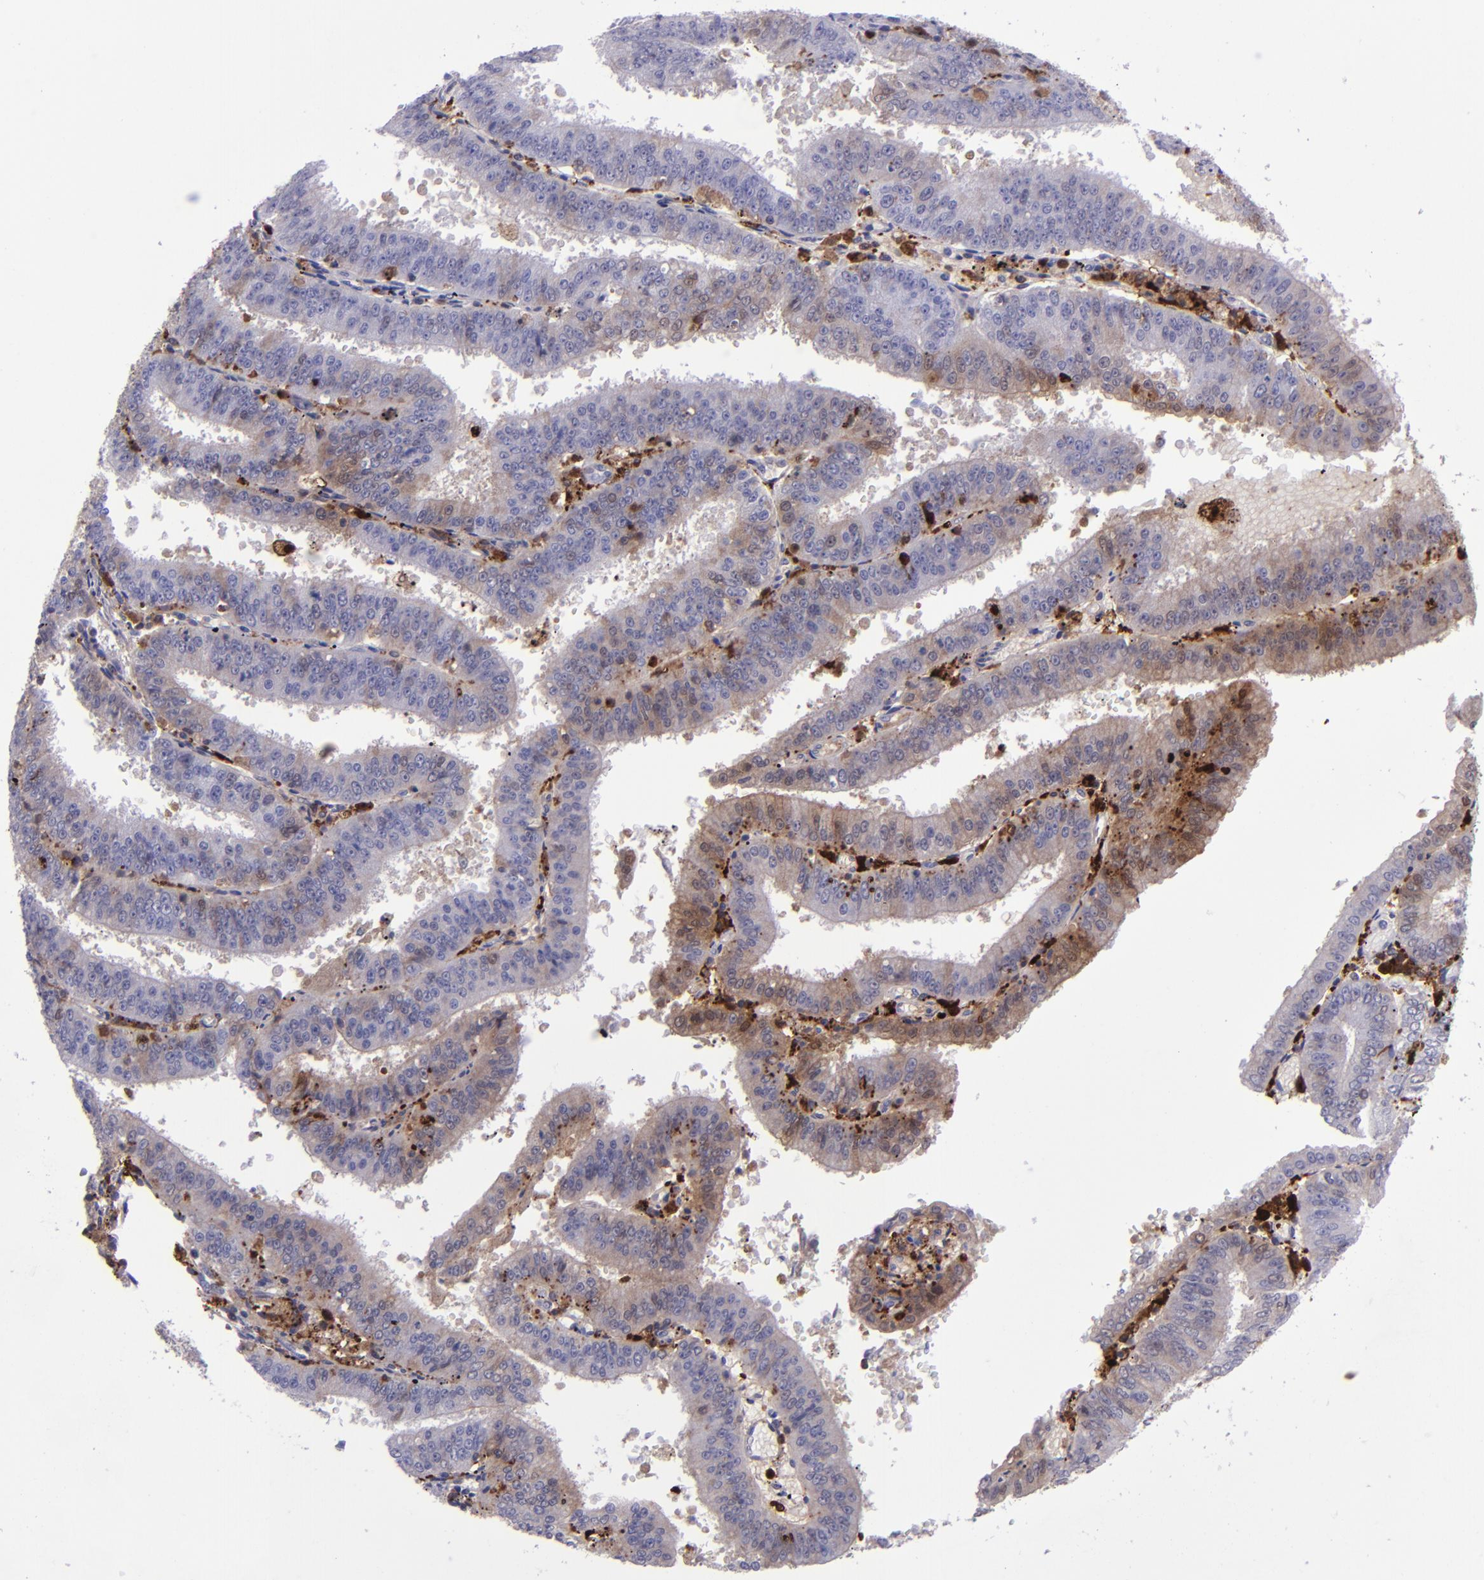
{"staining": {"intensity": "weak", "quantity": ">75%", "location": "cytoplasmic/membranous"}, "tissue": "endometrial cancer", "cell_type": "Tumor cells", "image_type": "cancer", "snomed": [{"axis": "morphology", "description": "Adenocarcinoma, NOS"}, {"axis": "topography", "description": "Endometrium"}], "caption": "Tumor cells demonstrate weak cytoplasmic/membranous positivity in approximately >75% of cells in endometrial cancer (adenocarcinoma).", "gene": "TYMP", "patient": {"sex": "female", "age": 66}}